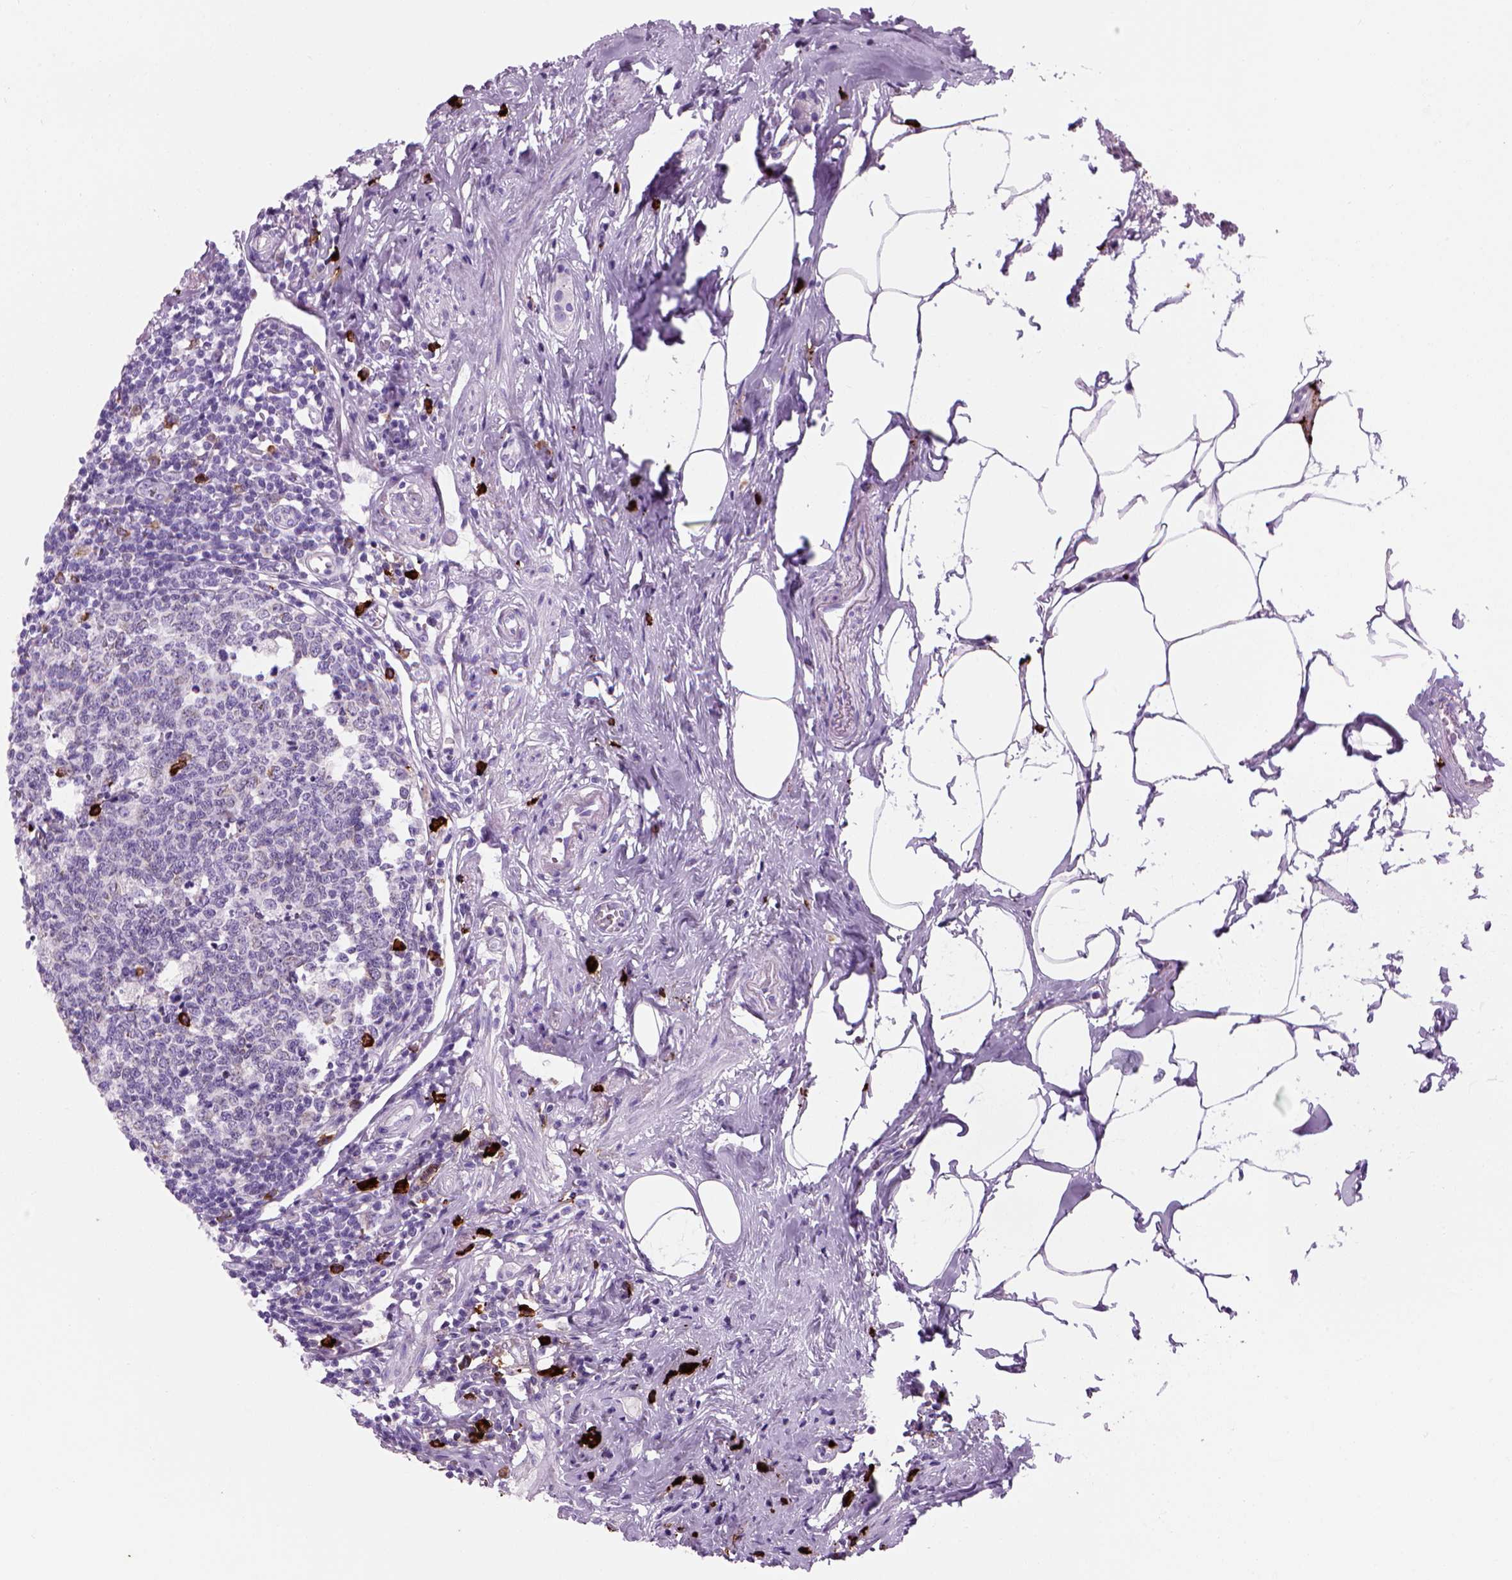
{"staining": {"intensity": "negative", "quantity": "none", "location": "none"}, "tissue": "appendix", "cell_type": "Glandular cells", "image_type": "normal", "snomed": [{"axis": "morphology", "description": "Normal tissue, NOS"}, {"axis": "morphology", "description": "Carcinoma, endometroid"}, {"axis": "topography", "description": "Appendix"}, {"axis": "topography", "description": "Colon"}], "caption": "Appendix stained for a protein using immunohistochemistry (IHC) reveals no expression glandular cells.", "gene": "MZB1", "patient": {"sex": "female", "age": 60}}